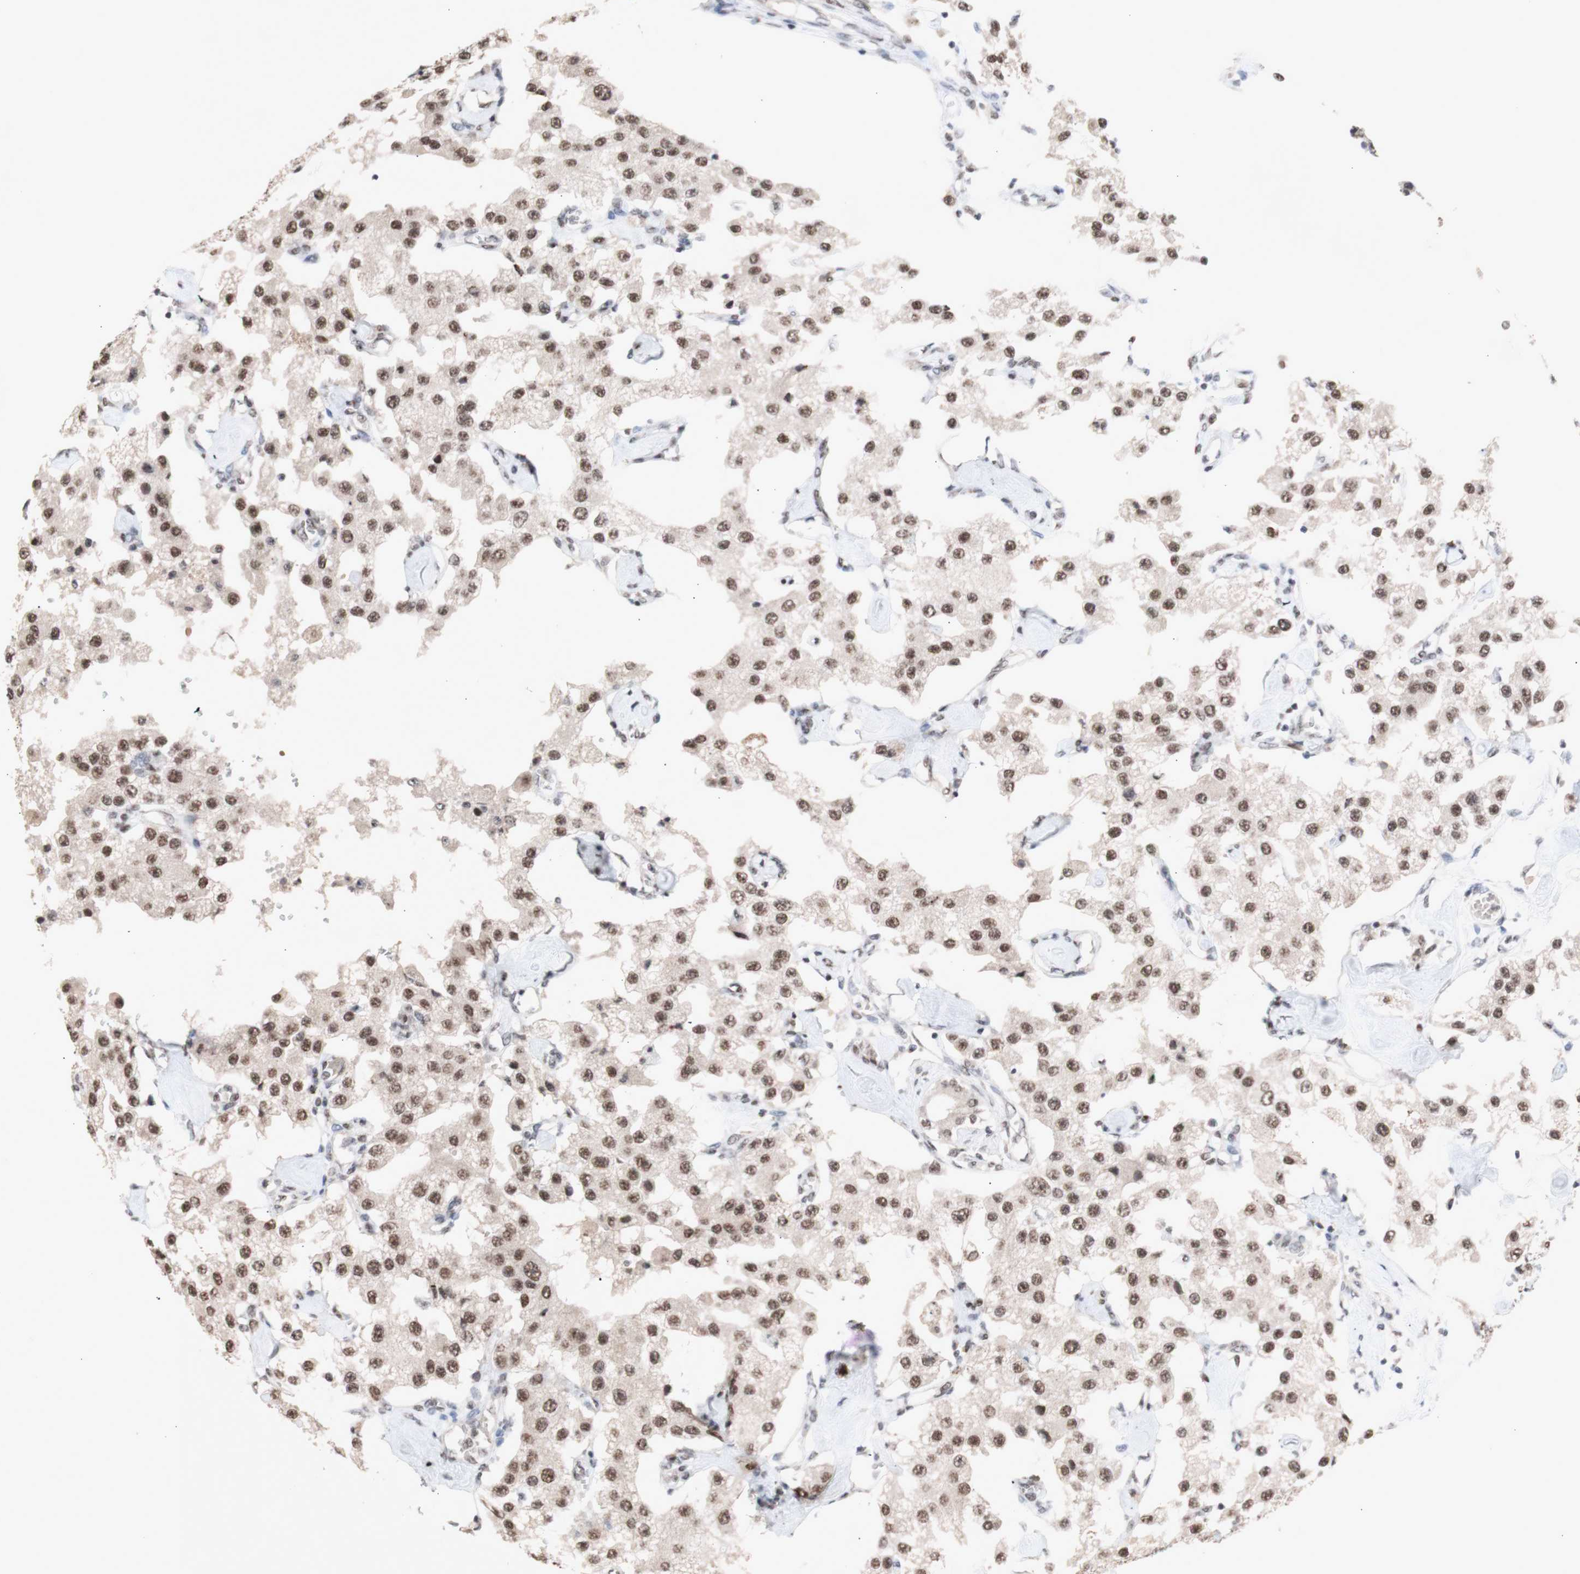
{"staining": {"intensity": "moderate", "quantity": ">75%", "location": "nuclear"}, "tissue": "carcinoid", "cell_type": "Tumor cells", "image_type": "cancer", "snomed": [{"axis": "morphology", "description": "Carcinoid, malignant, NOS"}, {"axis": "topography", "description": "Pancreas"}], "caption": "Malignant carcinoid tissue shows moderate nuclear positivity in approximately >75% of tumor cells, visualized by immunohistochemistry.", "gene": "SFPQ", "patient": {"sex": "male", "age": 41}}